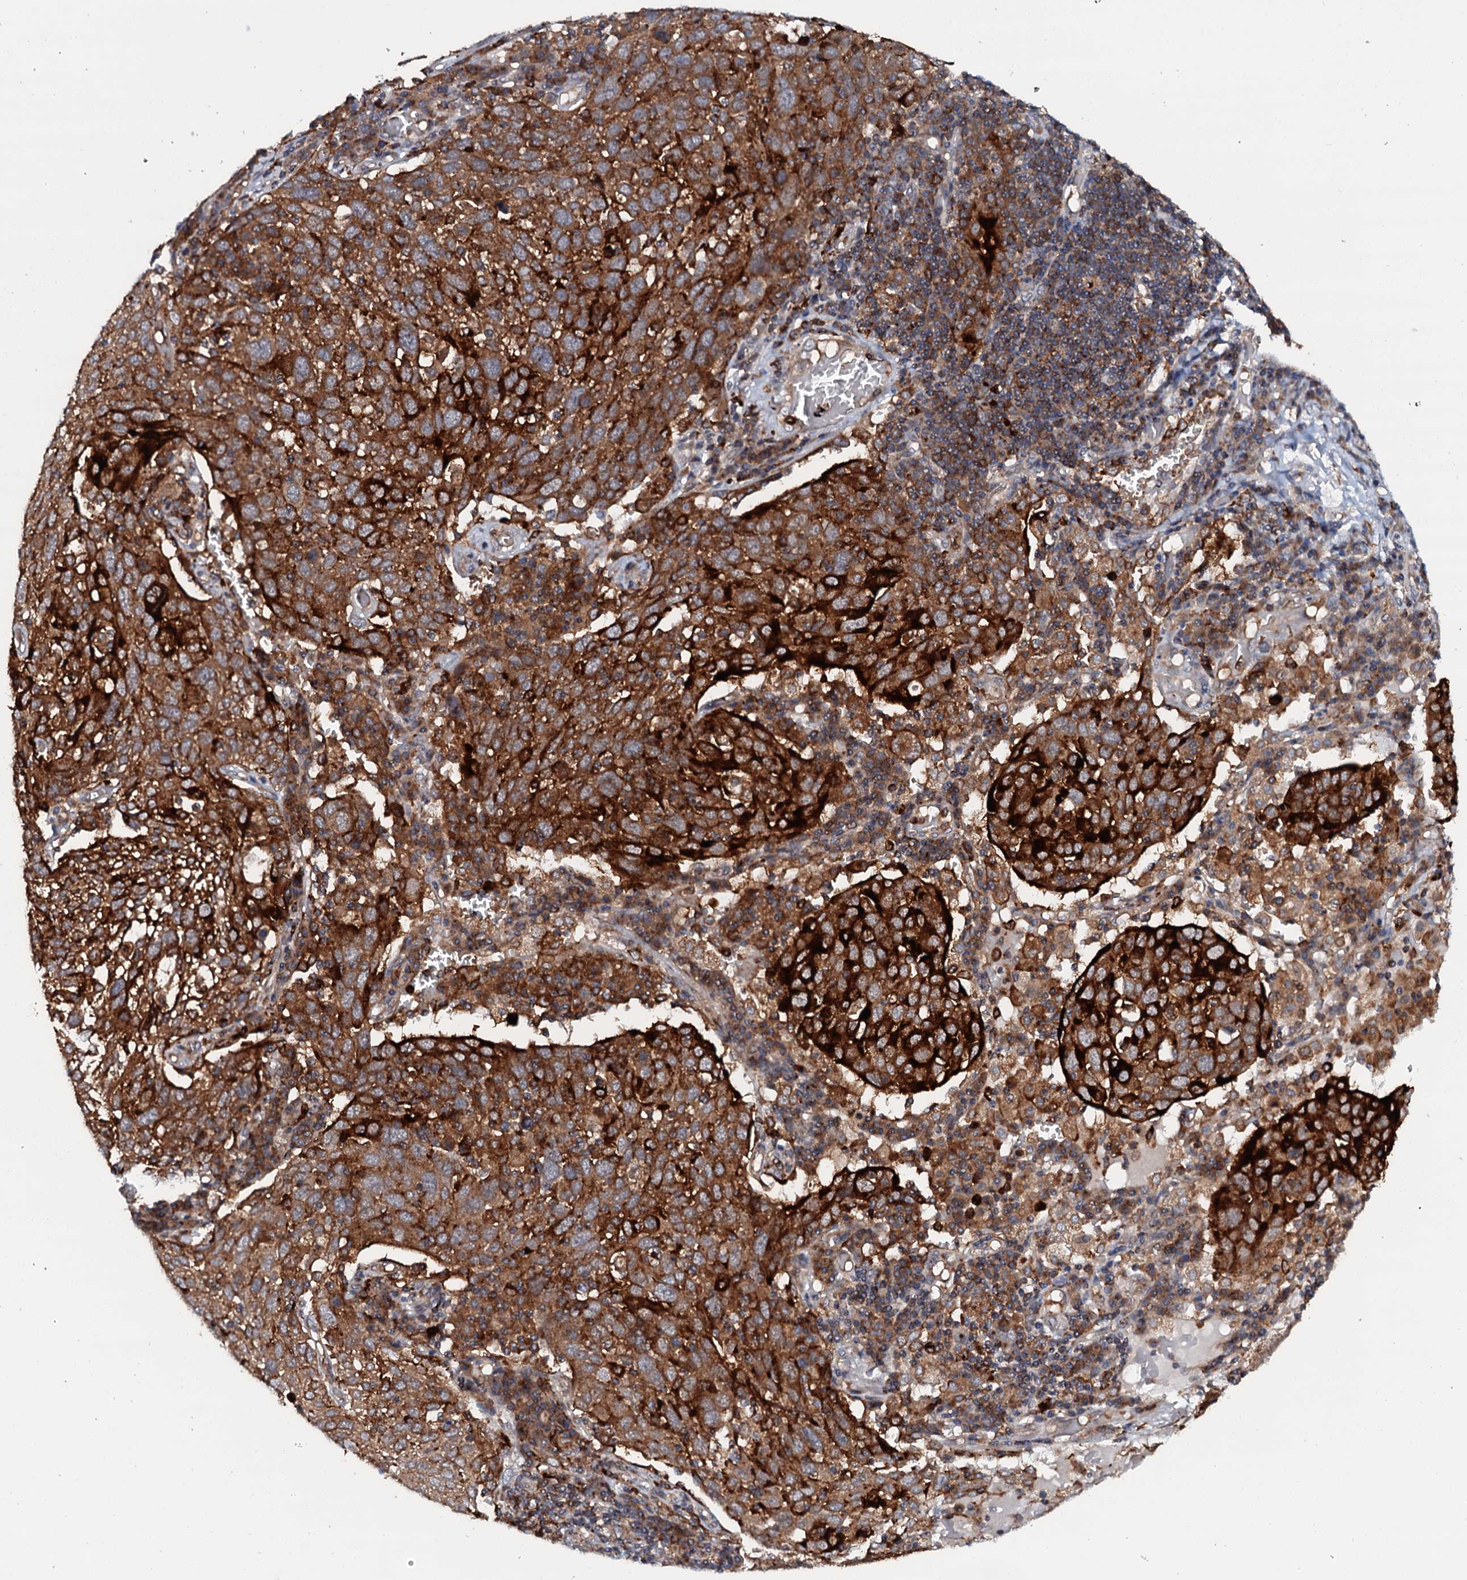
{"staining": {"intensity": "strong", "quantity": ">75%", "location": "cytoplasmic/membranous"}, "tissue": "lung cancer", "cell_type": "Tumor cells", "image_type": "cancer", "snomed": [{"axis": "morphology", "description": "Squamous cell carcinoma, NOS"}, {"axis": "topography", "description": "Lung"}], "caption": "Human lung squamous cell carcinoma stained with a protein marker exhibits strong staining in tumor cells.", "gene": "VAMP8", "patient": {"sex": "male", "age": 65}}